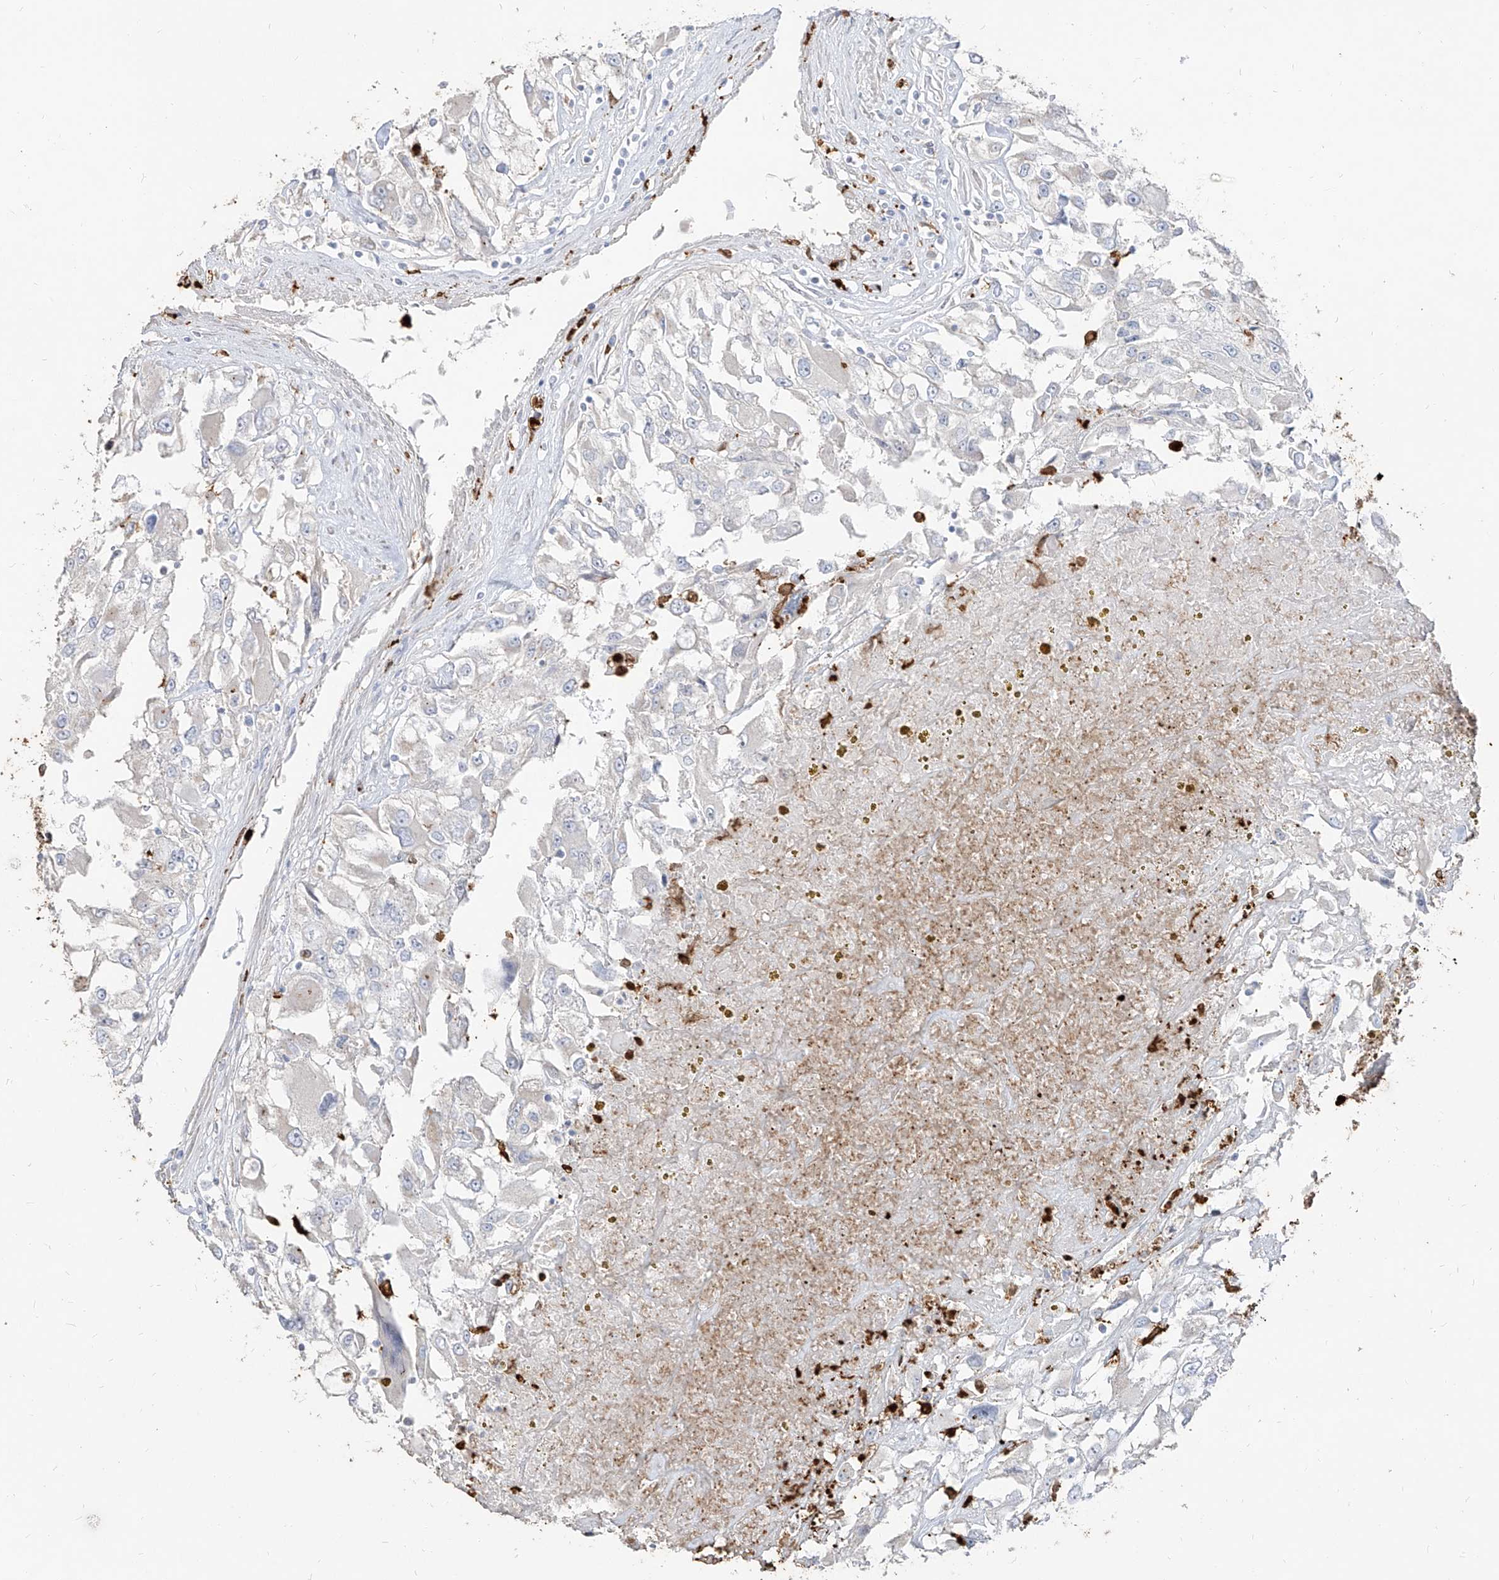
{"staining": {"intensity": "negative", "quantity": "none", "location": "none"}, "tissue": "renal cancer", "cell_type": "Tumor cells", "image_type": "cancer", "snomed": [{"axis": "morphology", "description": "Adenocarcinoma, NOS"}, {"axis": "topography", "description": "Kidney"}], "caption": "Renal cancer stained for a protein using IHC demonstrates no staining tumor cells.", "gene": "ZNF227", "patient": {"sex": "female", "age": 52}}